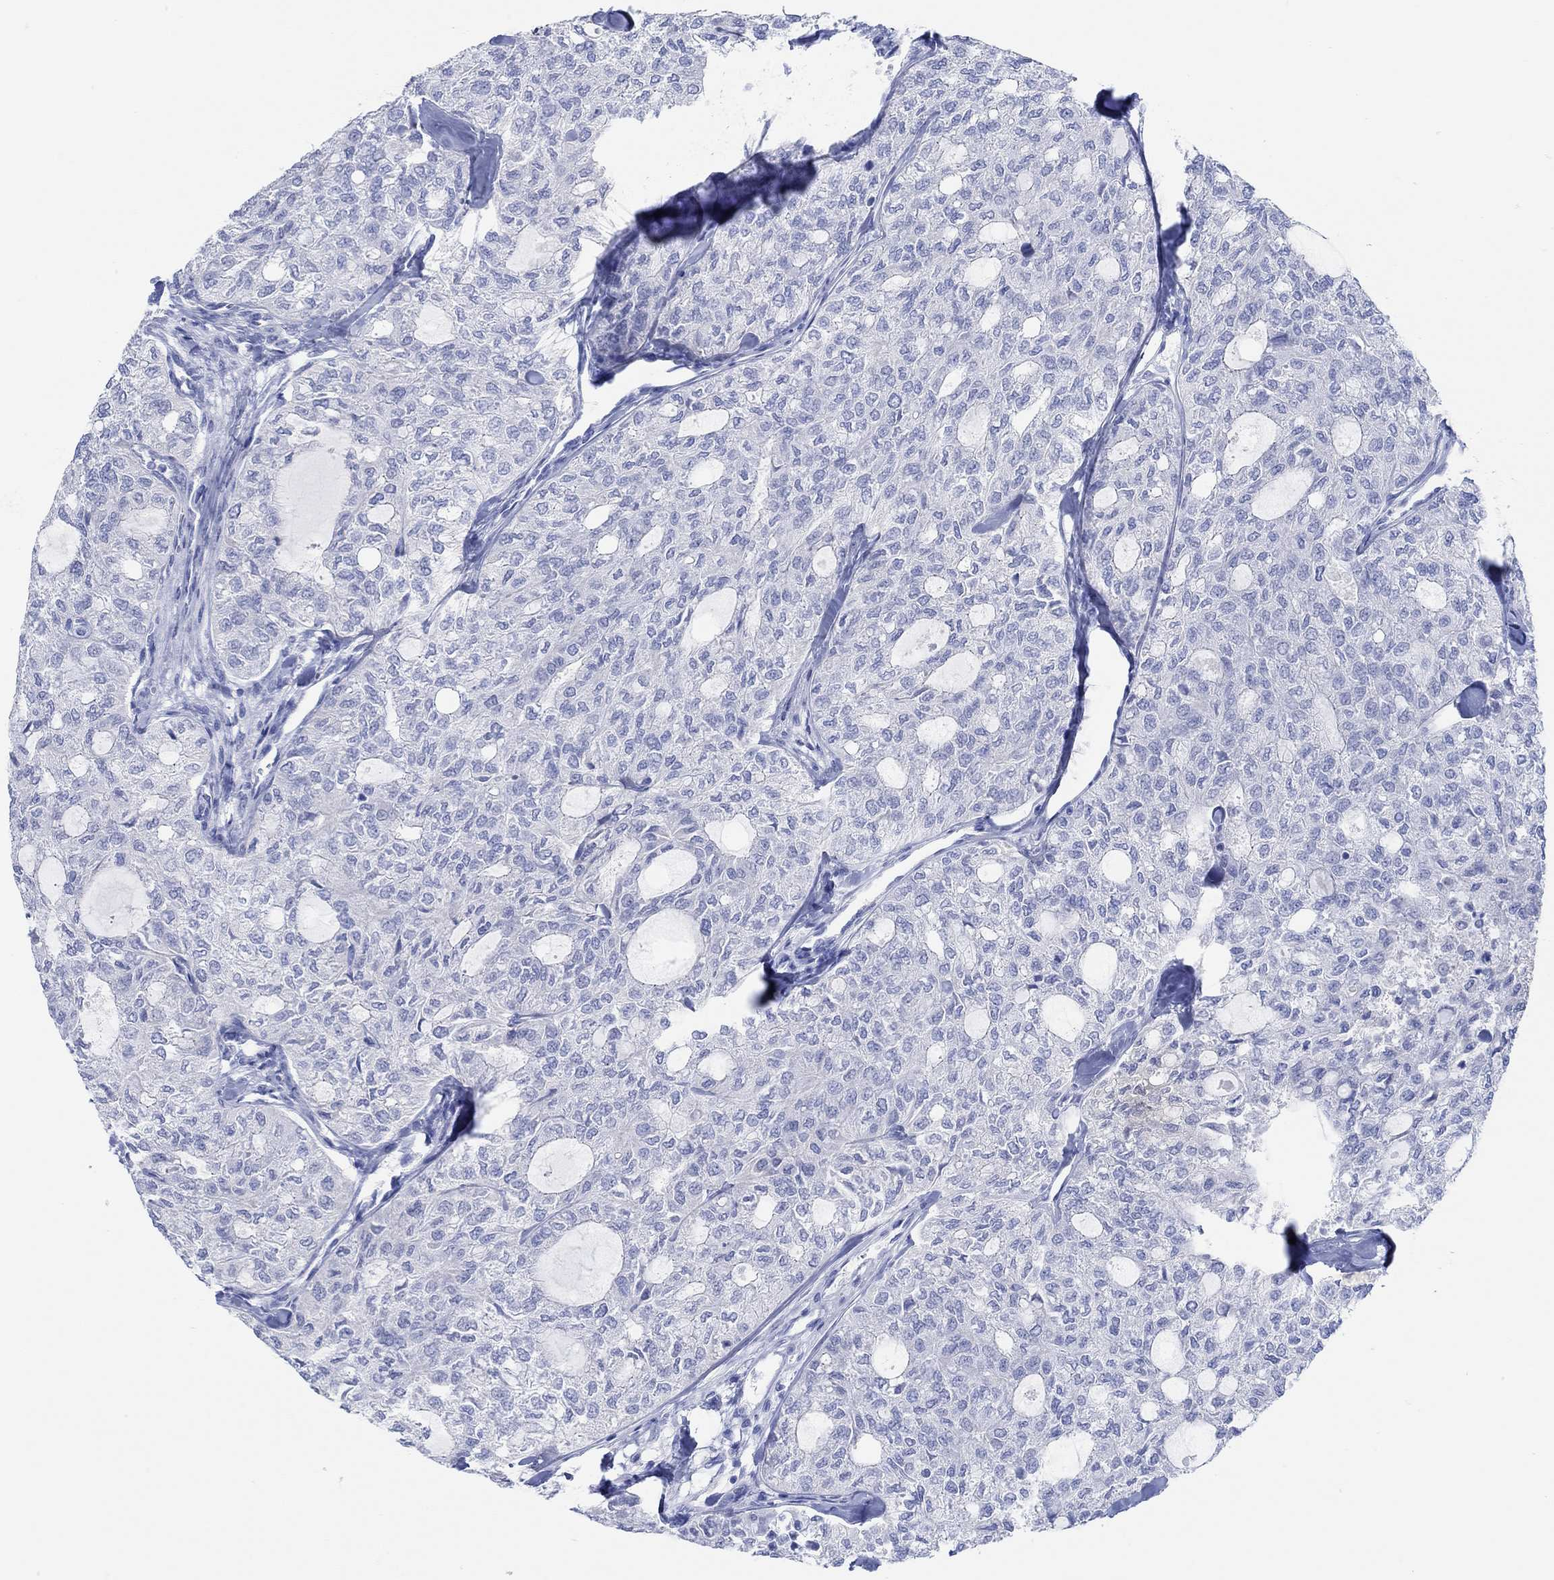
{"staining": {"intensity": "negative", "quantity": "none", "location": "none"}, "tissue": "thyroid cancer", "cell_type": "Tumor cells", "image_type": "cancer", "snomed": [{"axis": "morphology", "description": "Follicular adenoma carcinoma, NOS"}, {"axis": "topography", "description": "Thyroid gland"}], "caption": "This is an immunohistochemistry micrograph of follicular adenoma carcinoma (thyroid). There is no staining in tumor cells.", "gene": "AK8", "patient": {"sex": "male", "age": 75}}